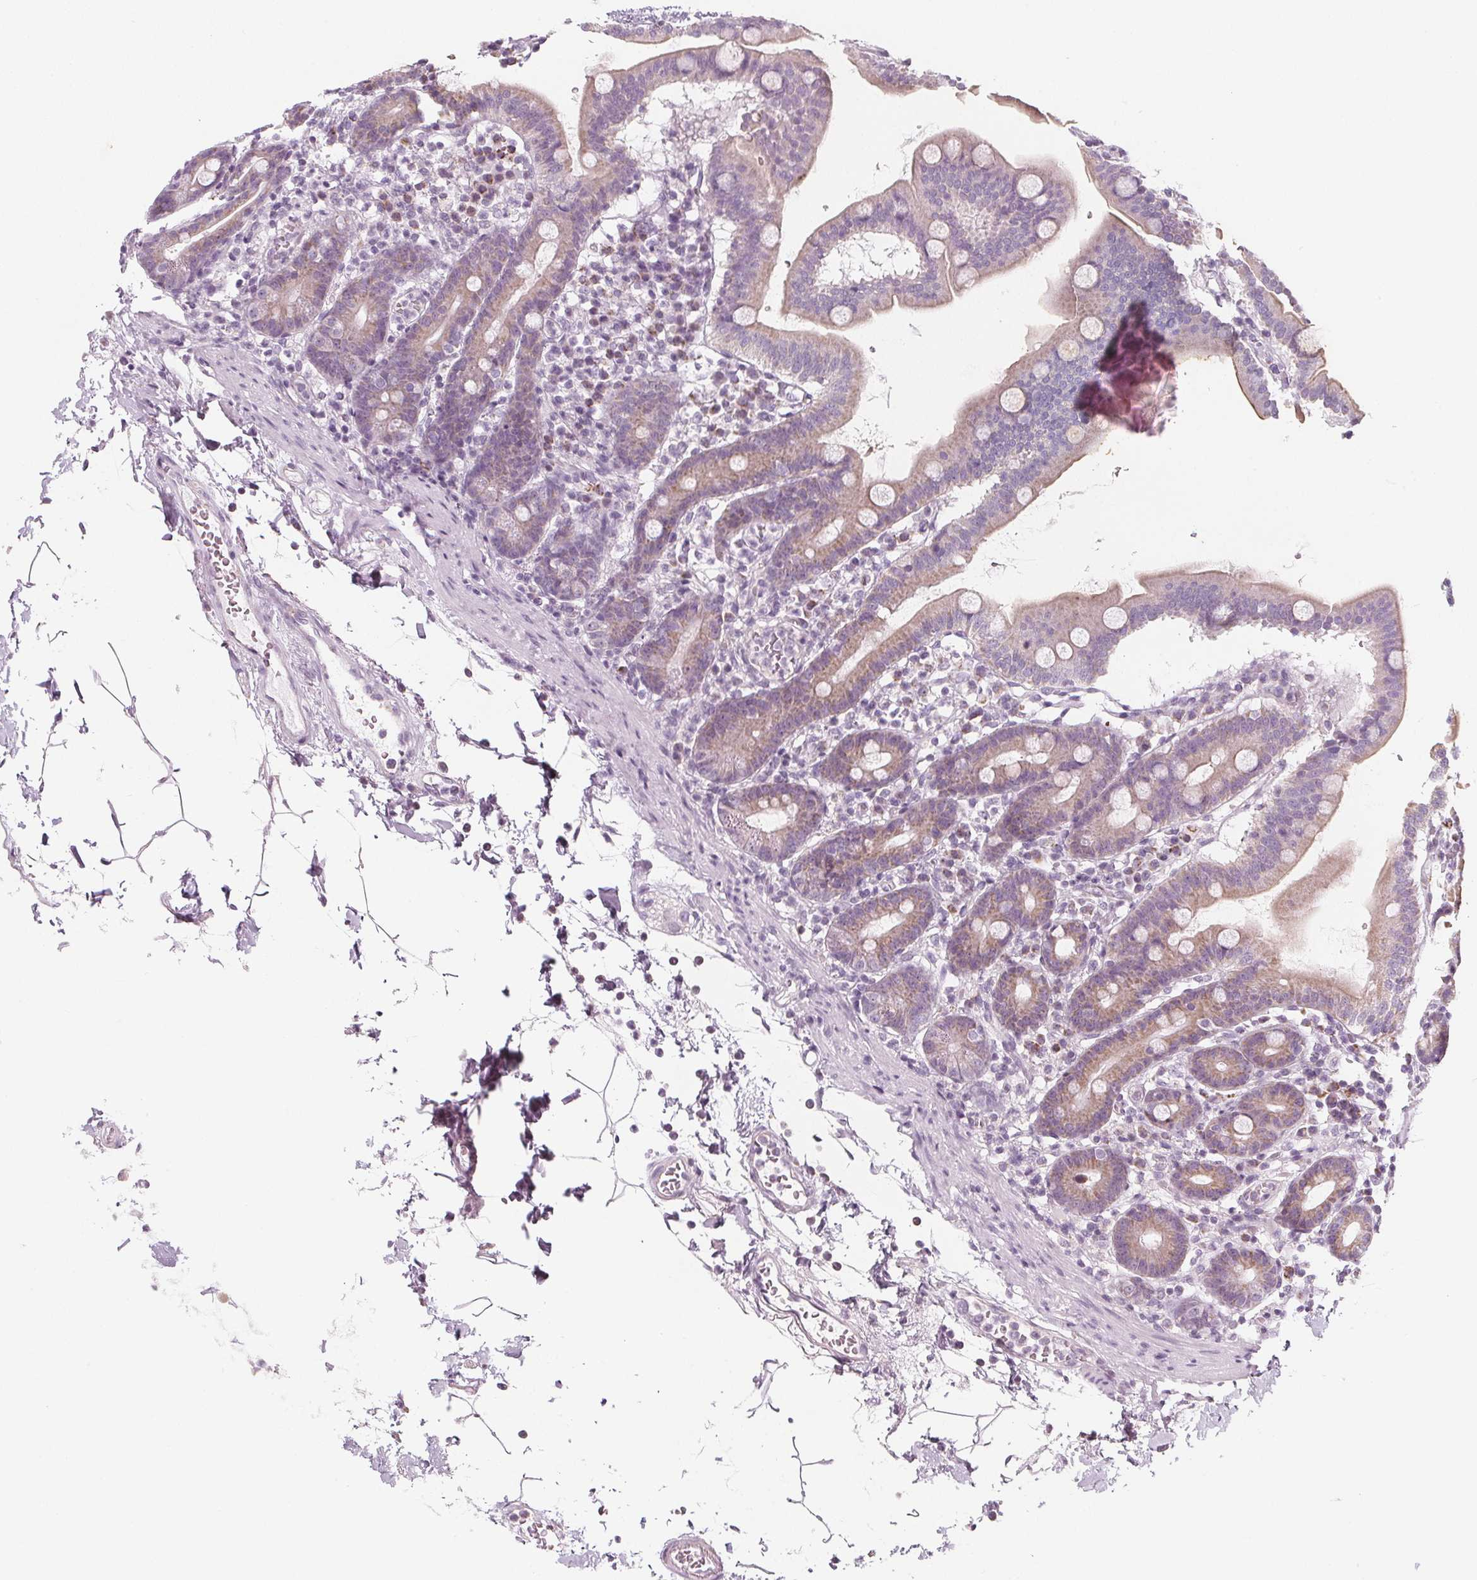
{"staining": {"intensity": "weak", "quantity": "<25%", "location": "cytoplasmic/membranous"}, "tissue": "duodenum", "cell_type": "Glandular cells", "image_type": "normal", "snomed": [{"axis": "morphology", "description": "Normal tissue, NOS"}, {"axis": "topography", "description": "Pancreas"}, {"axis": "topography", "description": "Duodenum"}], "caption": "Immunohistochemistry micrograph of normal human duodenum stained for a protein (brown), which exhibits no staining in glandular cells. The staining was performed using DAB to visualize the protein expression in brown, while the nuclei were stained in blue with hematoxylin (Magnification: 20x).", "gene": "IL17C", "patient": {"sex": "male", "age": 59}}